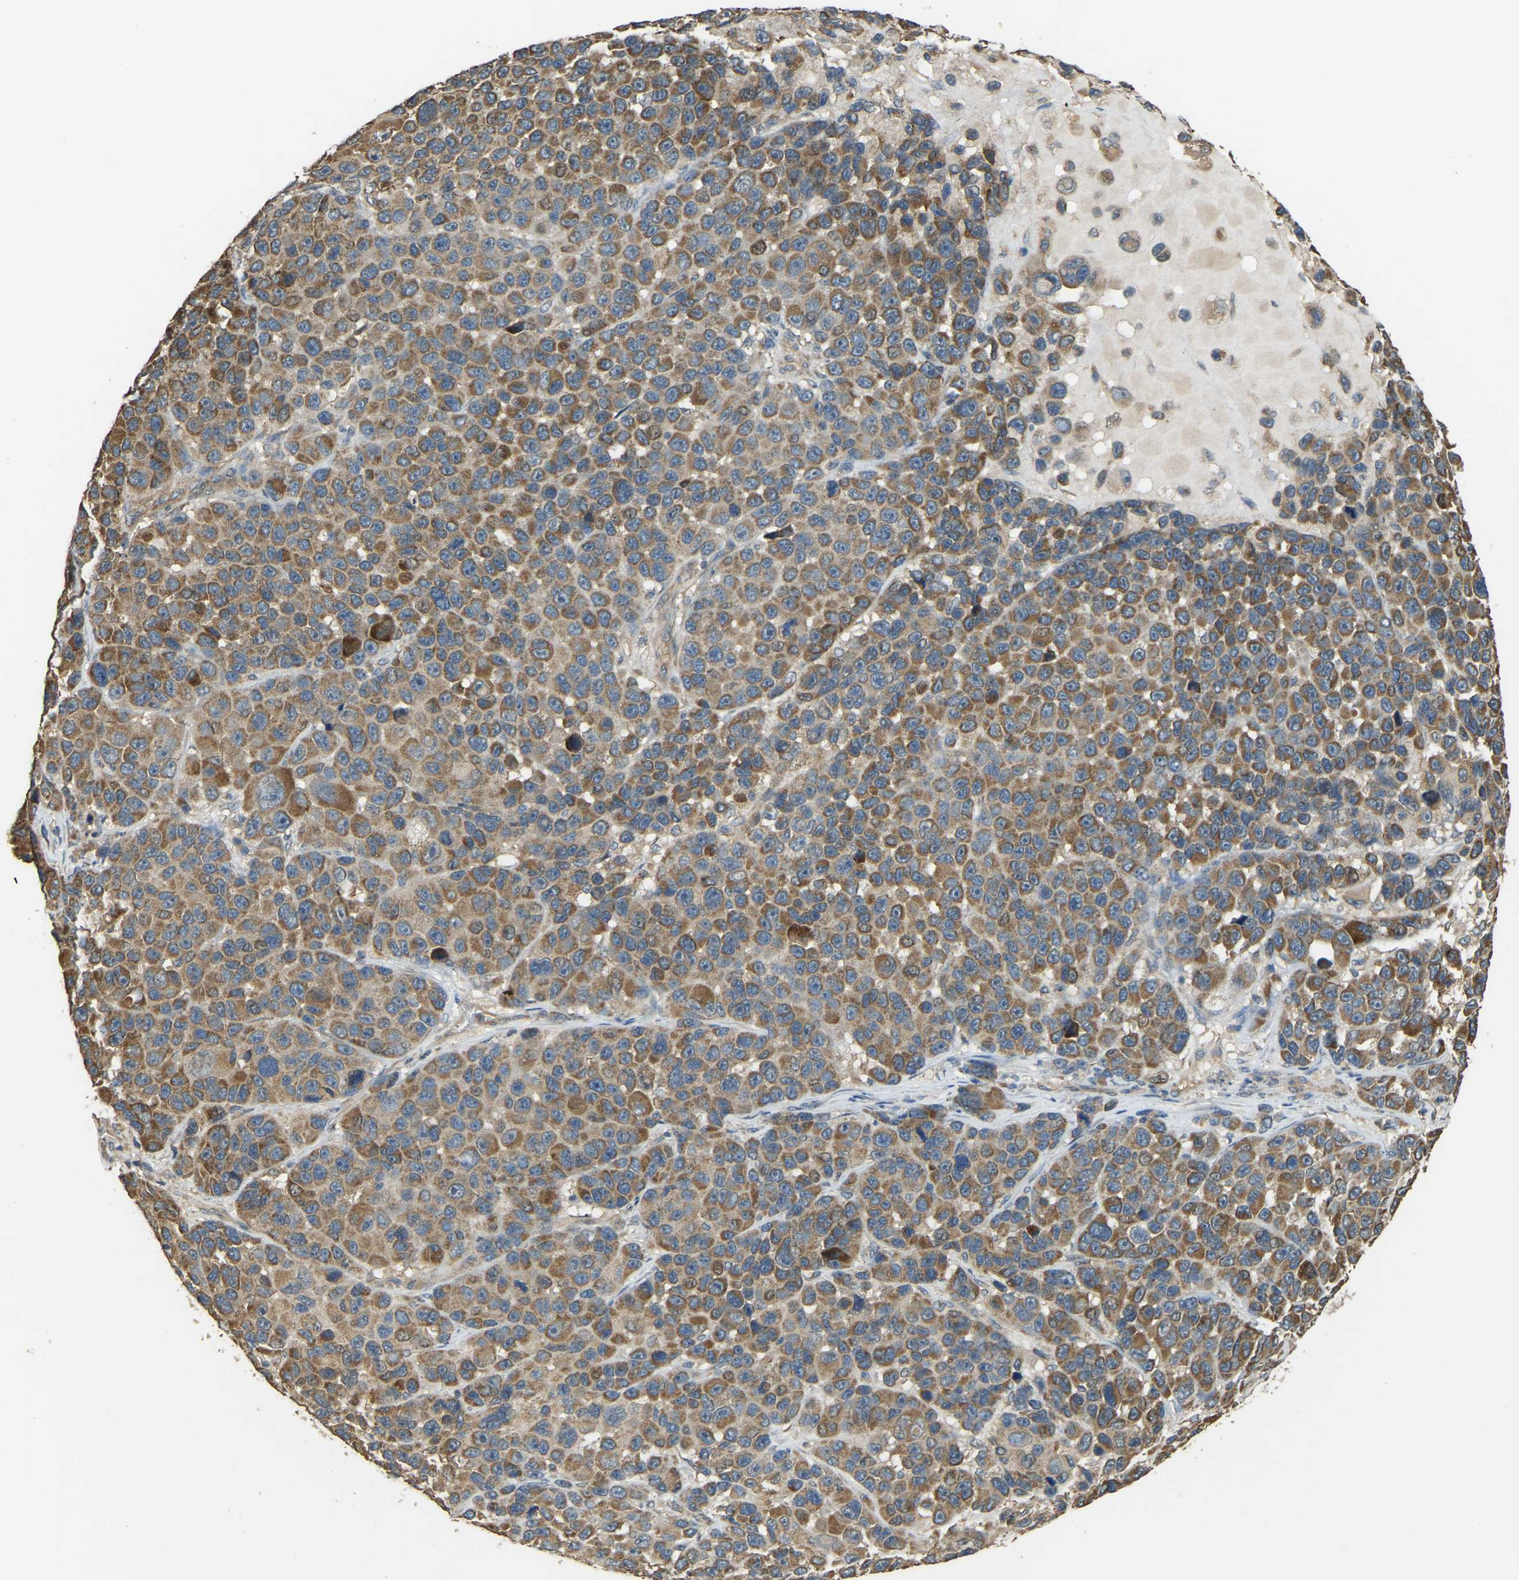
{"staining": {"intensity": "moderate", "quantity": ">75%", "location": "cytoplasmic/membranous"}, "tissue": "melanoma", "cell_type": "Tumor cells", "image_type": "cancer", "snomed": [{"axis": "morphology", "description": "Malignant melanoma, NOS"}, {"axis": "topography", "description": "Skin"}], "caption": "Approximately >75% of tumor cells in human melanoma reveal moderate cytoplasmic/membranous protein positivity as visualized by brown immunohistochemical staining.", "gene": "GNG2", "patient": {"sex": "male", "age": 53}}